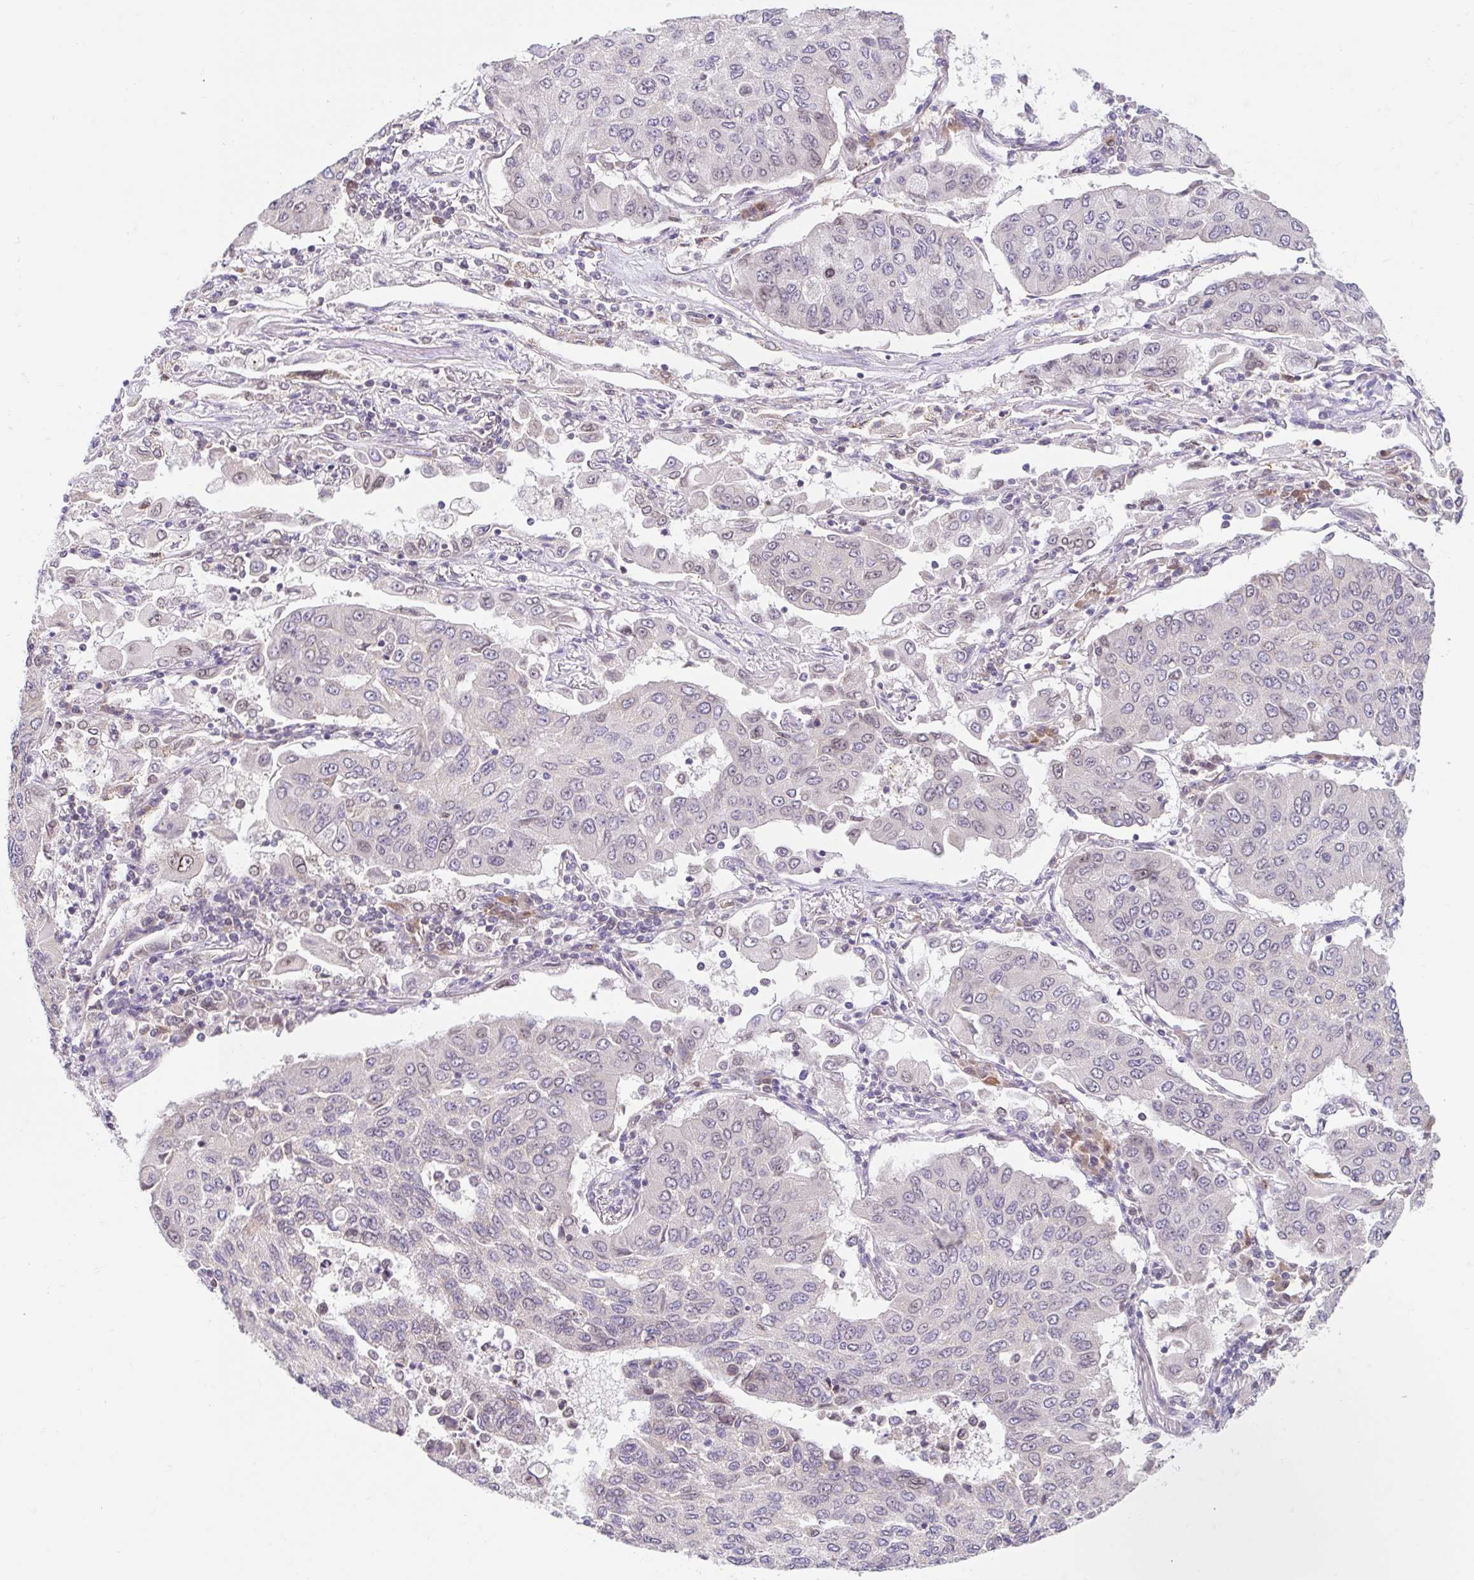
{"staining": {"intensity": "negative", "quantity": "none", "location": "none"}, "tissue": "lung cancer", "cell_type": "Tumor cells", "image_type": "cancer", "snomed": [{"axis": "morphology", "description": "Squamous cell carcinoma, NOS"}, {"axis": "topography", "description": "Lung"}], "caption": "A histopathology image of human lung cancer (squamous cell carcinoma) is negative for staining in tumor cells. Nuclei are stained in blue.", "gene": "NT5C1B", "patient": {"sex": "male", "age": 74}}